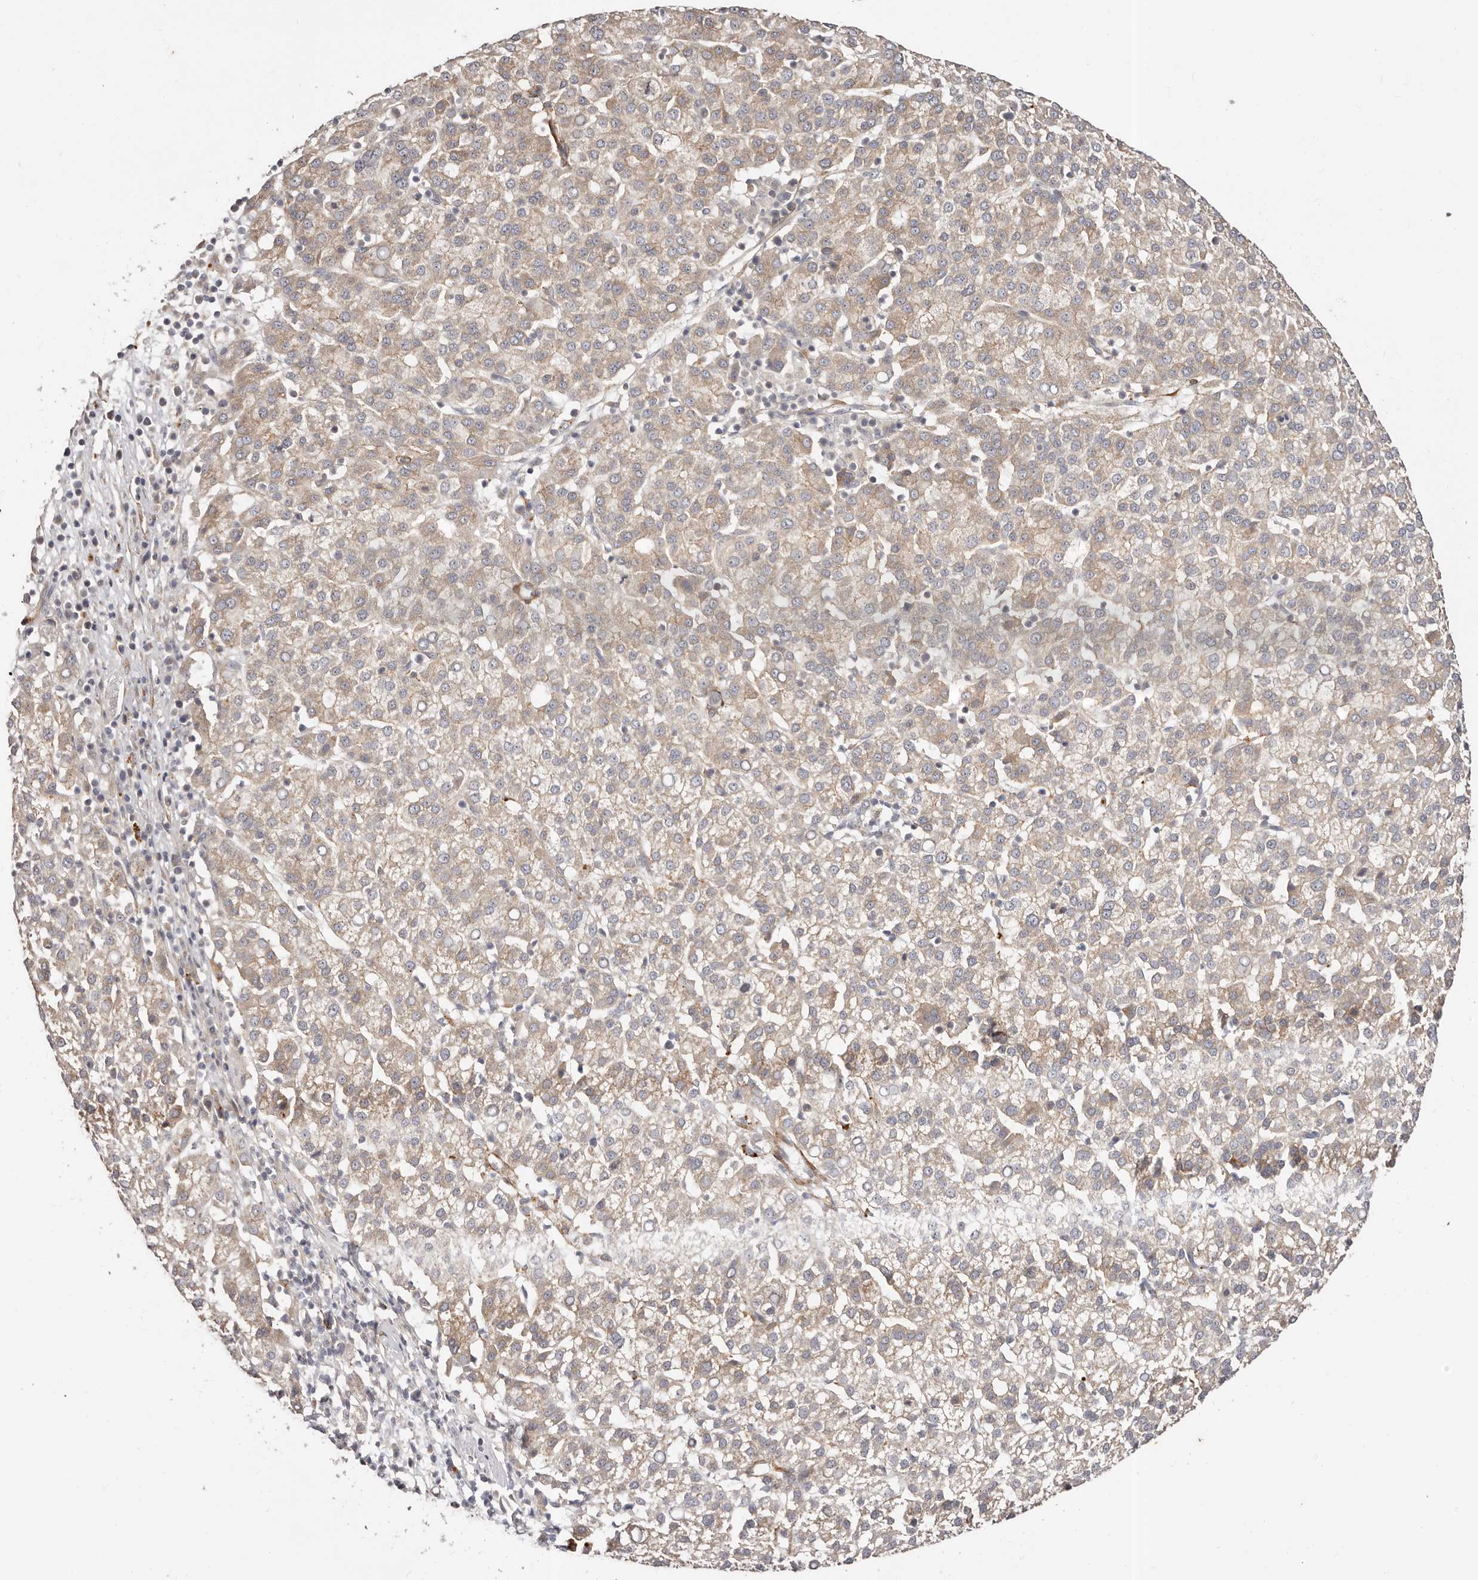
{"staining": {"intensity": "weak", "quantity": ">75%", "location": "cytoplasmic/membranous"}, "tissue": "liver cancer", "cell_type": "Tumor cells", "image_type": "cancer", "snomed": [{"axis": "morphology", "description": "Carcinoma, Hepatocellular, NOS"}, {"axis": "topography", "description": "Liver"}], "caption": "Tumor cells show weak cytoplasmic/membranous positivity in about >75% of cells in hepatocellular carcinoma (liver). Using DAB (brown) and hematoxylin (blue) stains, captured at high magnification using brightfield microscopy.", "gene": "MICAL2", "patient": {"sex": "female", "age": 58}}